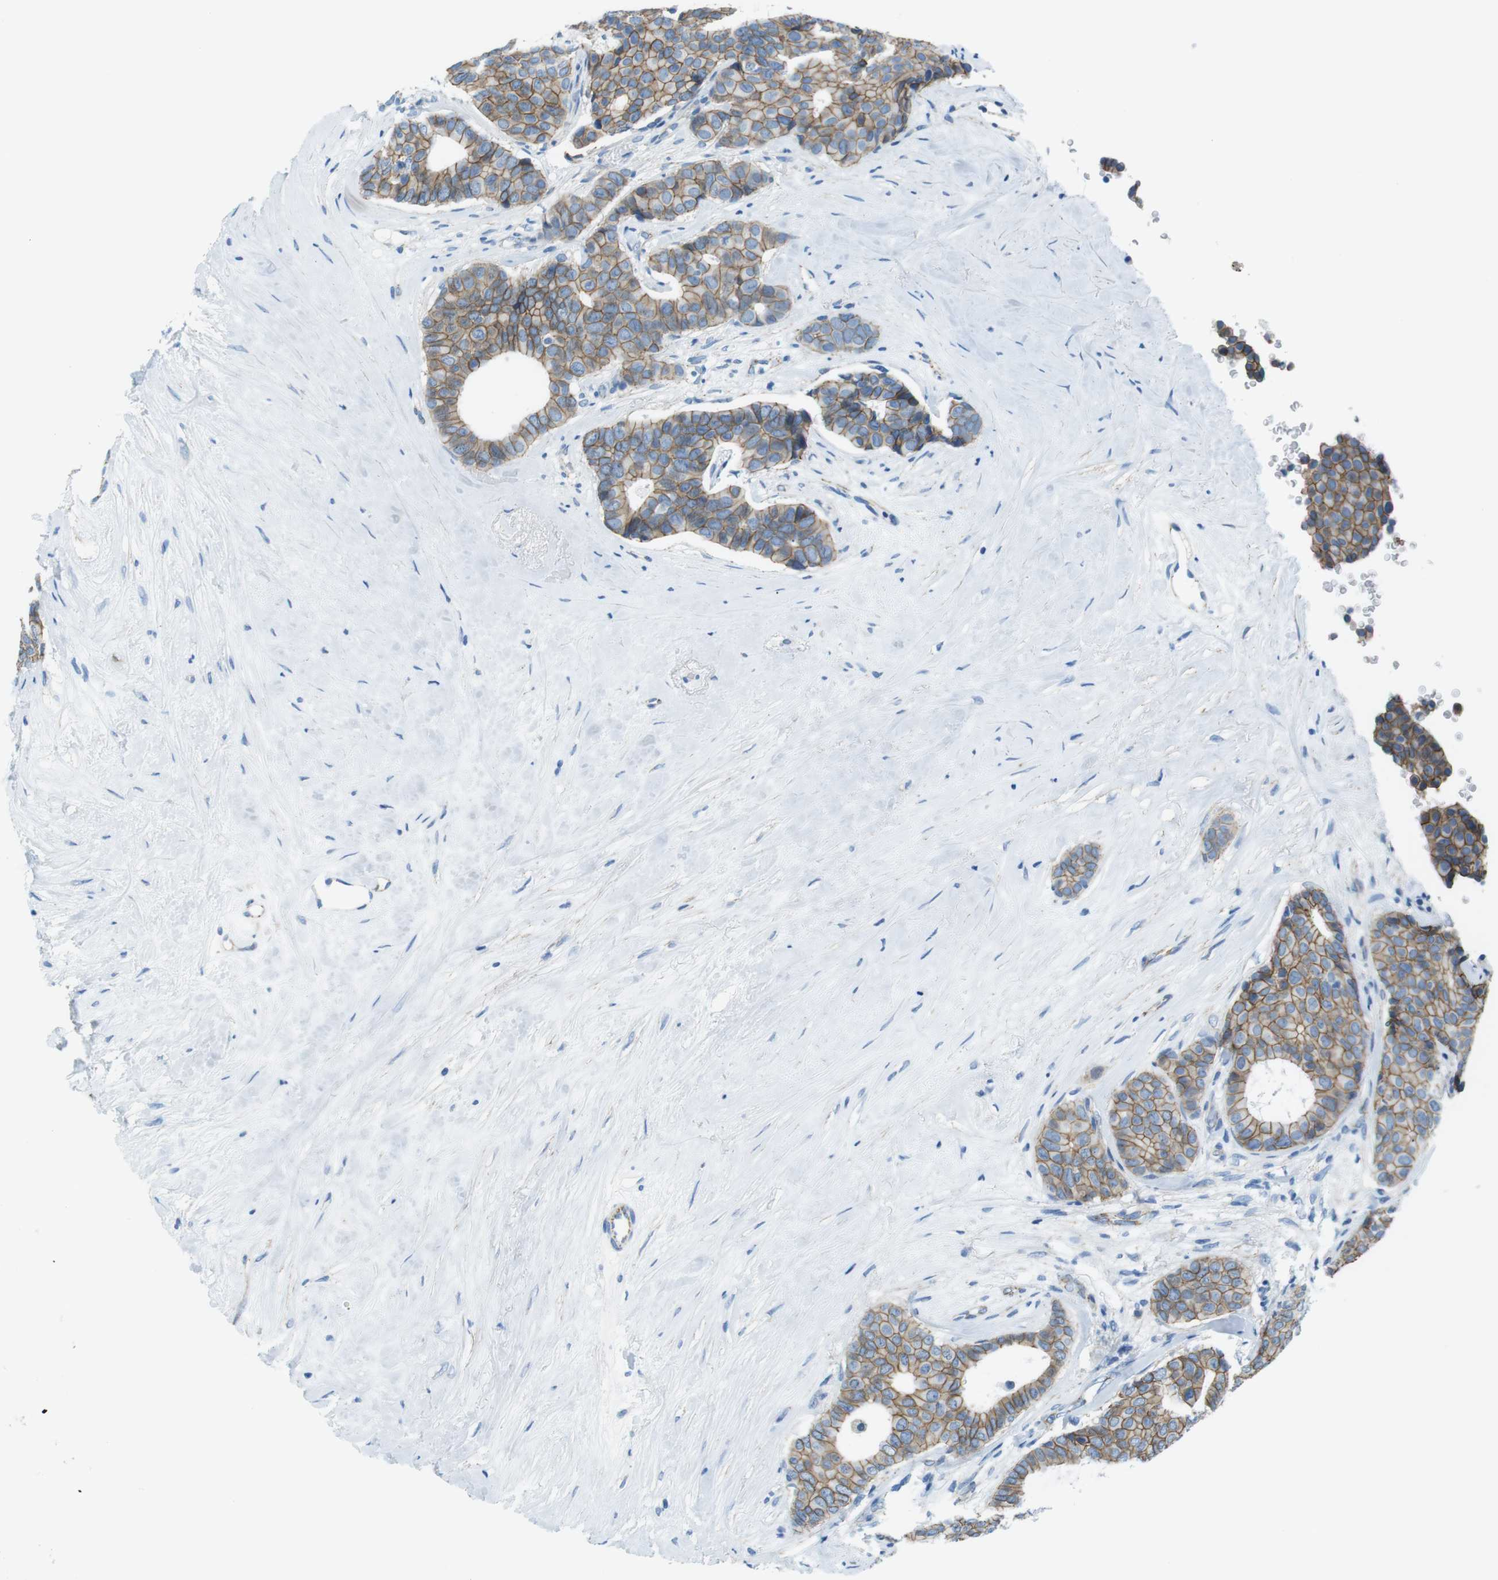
{"staining": {"intensity": "moderate", "quantity": ">75%", "location": "cytoplasmic/membranous"}, "tissue": "breast cancer", "cell_type": "Tumor cells", "image_type": "cancer", "snomed": [{"axis": "morphology", "description": "Duct carcinoma"}, {"axis": "topography", "description": "Breast"}], "caption": "Immunohistochemical staining of breast intraductal carcinoma shows medium levels of moderate cytoplasmic/membranous positivity in approximately >75% of tumor cells. (brown staining indicates protein expression, while blue staining denotes nuclei).", "gene": "SLC6A6", "patient": {"sex": "female", "age": 75}}